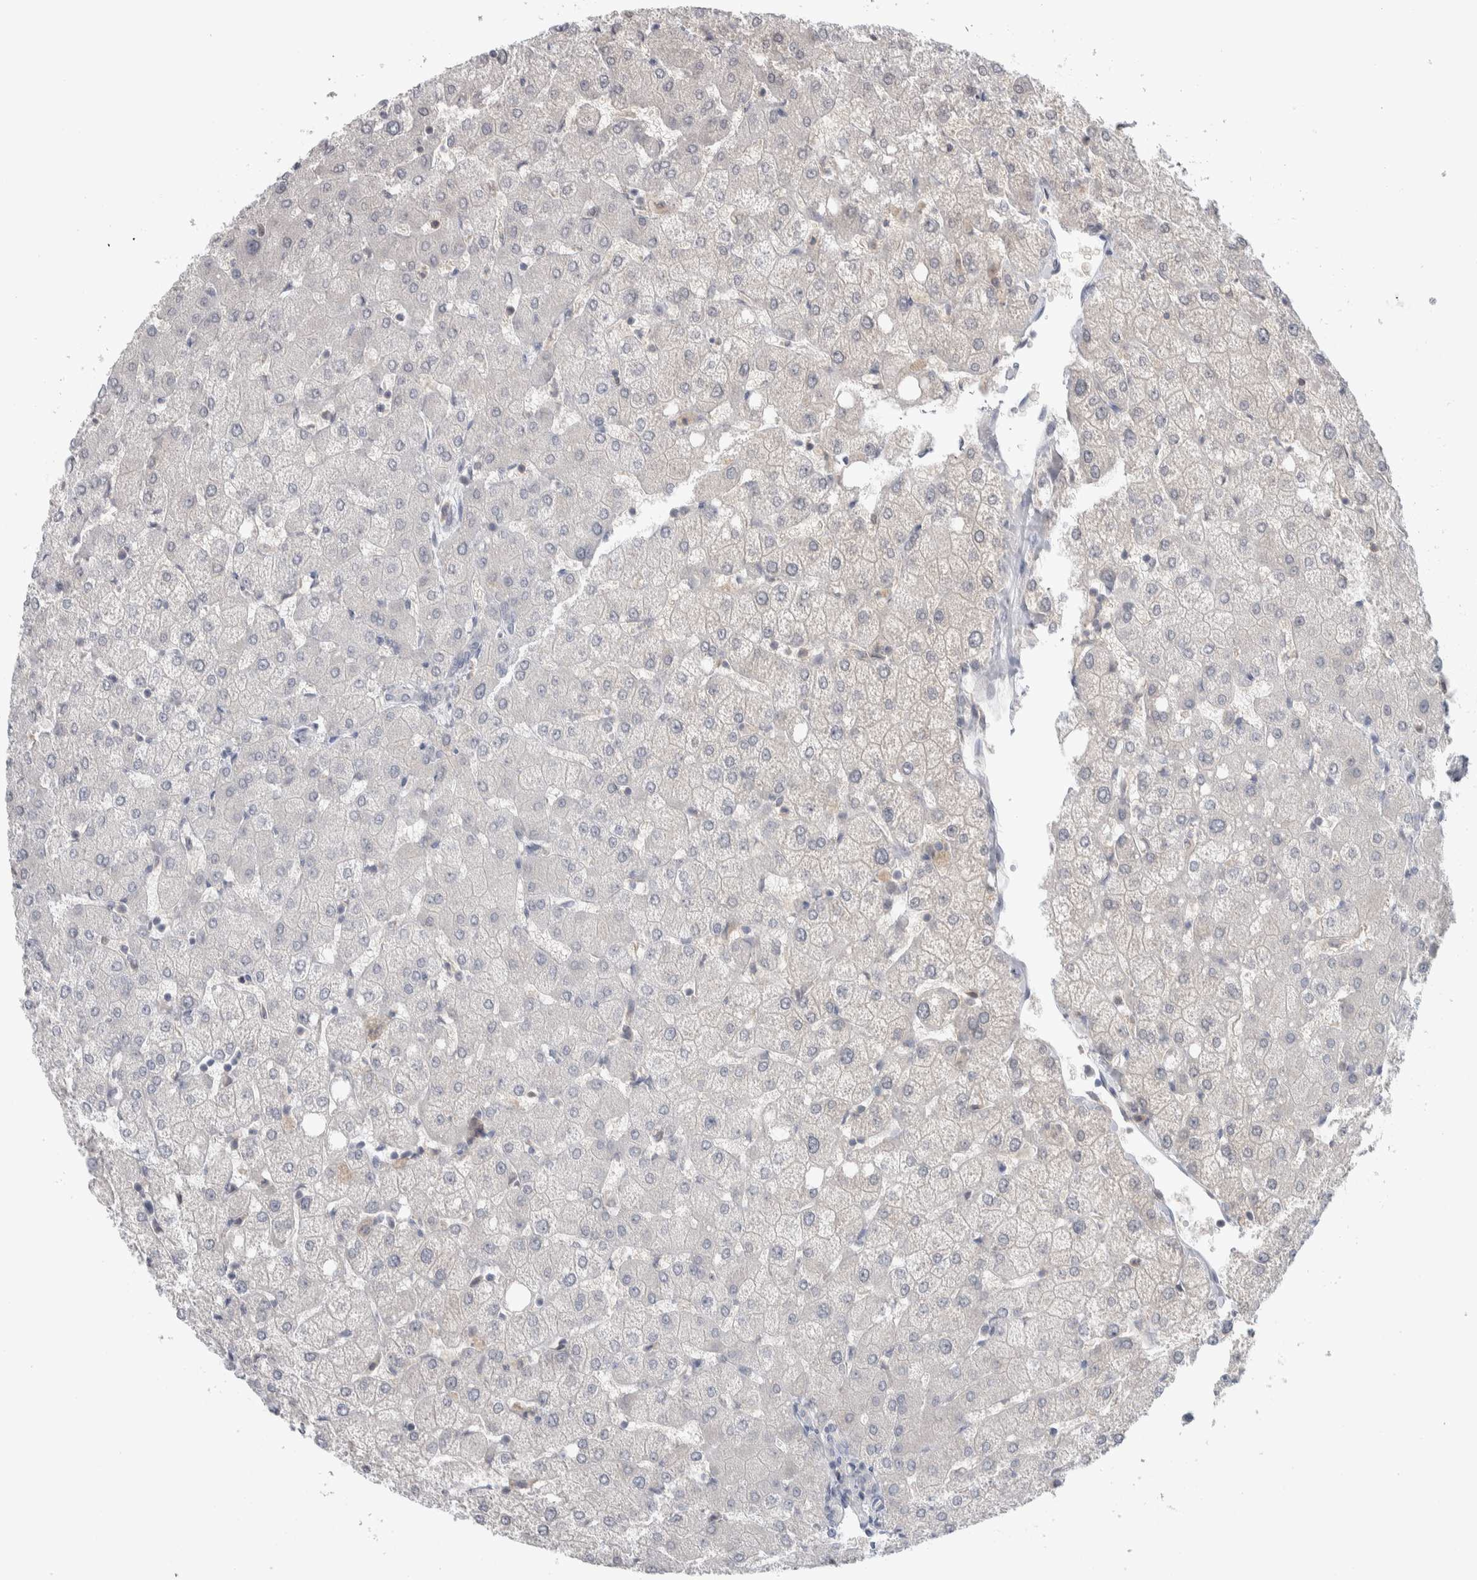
{"staining": {"intensity": "negative", "quantity": "none", "location": "none"}, "tissue": "liver", "cell_type": "Cholangiocytes", "image_type": "normal", "snomed": [{"axis": "morphology", "description": "Normal tissue, NOS"}, {"axis": "topography", "description": "Liver"}], "caption": "Immunohistochemical staining of normal human liver exhibits no significant positivity in cholangiocytes.", "gene": "HTATIP2", "patient": {"sex": "female", "age": 54}}